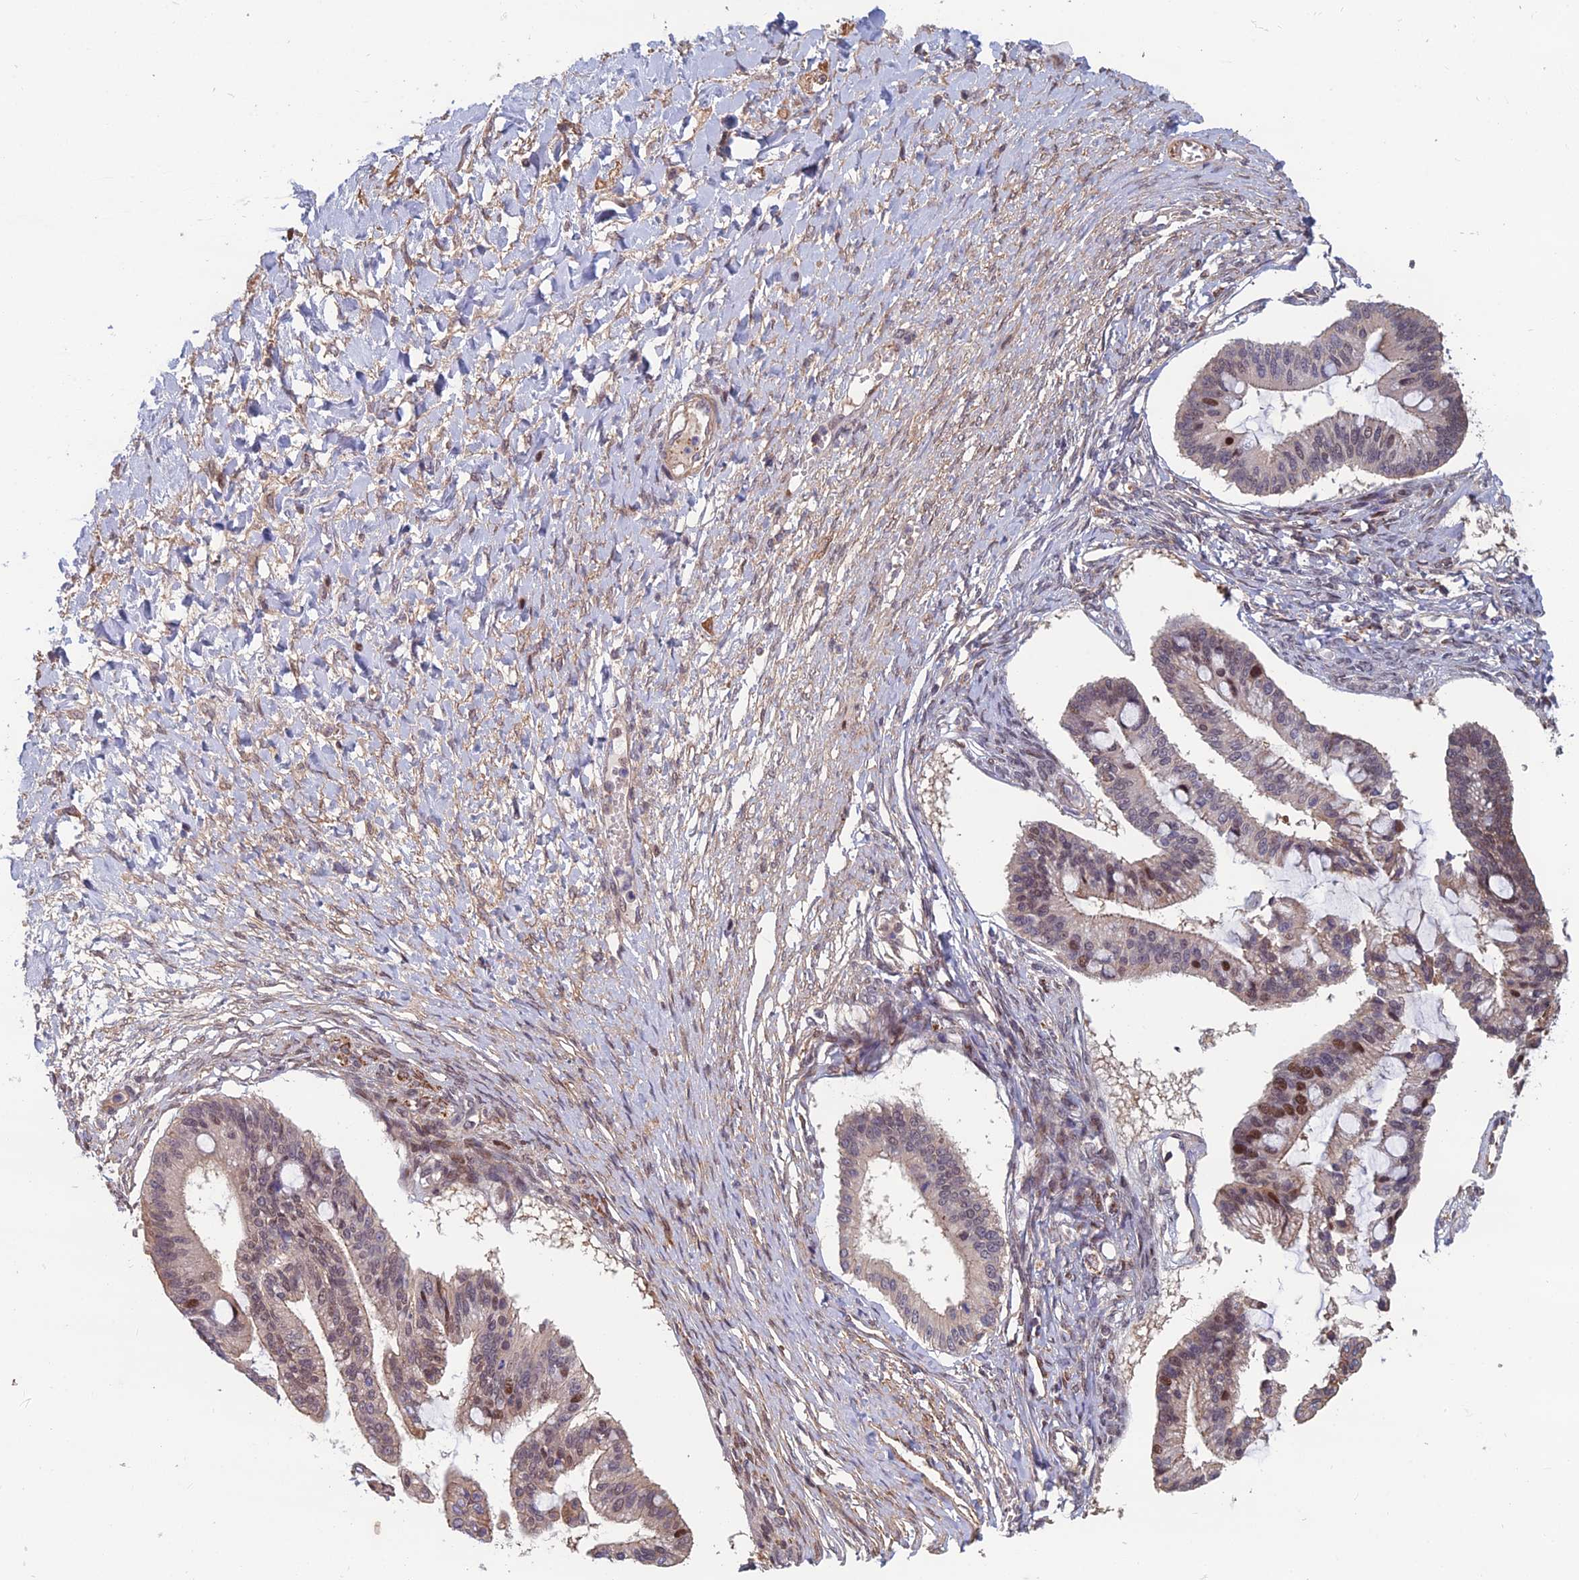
{"staining": {"intensity": "weak", "quantity": "<25%", "location": "nuclear"}, "tissue": "ovarian cancer", "cell_type": "Tumor cells", "image_type": "cancer", "snomed": [{"axis": "morphology", "description": "Cystadenocarcinoma, mucinous, NOS"}, {"axis": "topography", "description": "Ovary"}], "caption": "High power microscopy photomicrograph of an immunohistochemistry (IHC) image of ovarian cancer (mucinous cystadenocarcinoma), revealing no significant expression in tumor cells.", "gene": "CCDC183", "patient": {"sex": "female", "age": 73}}